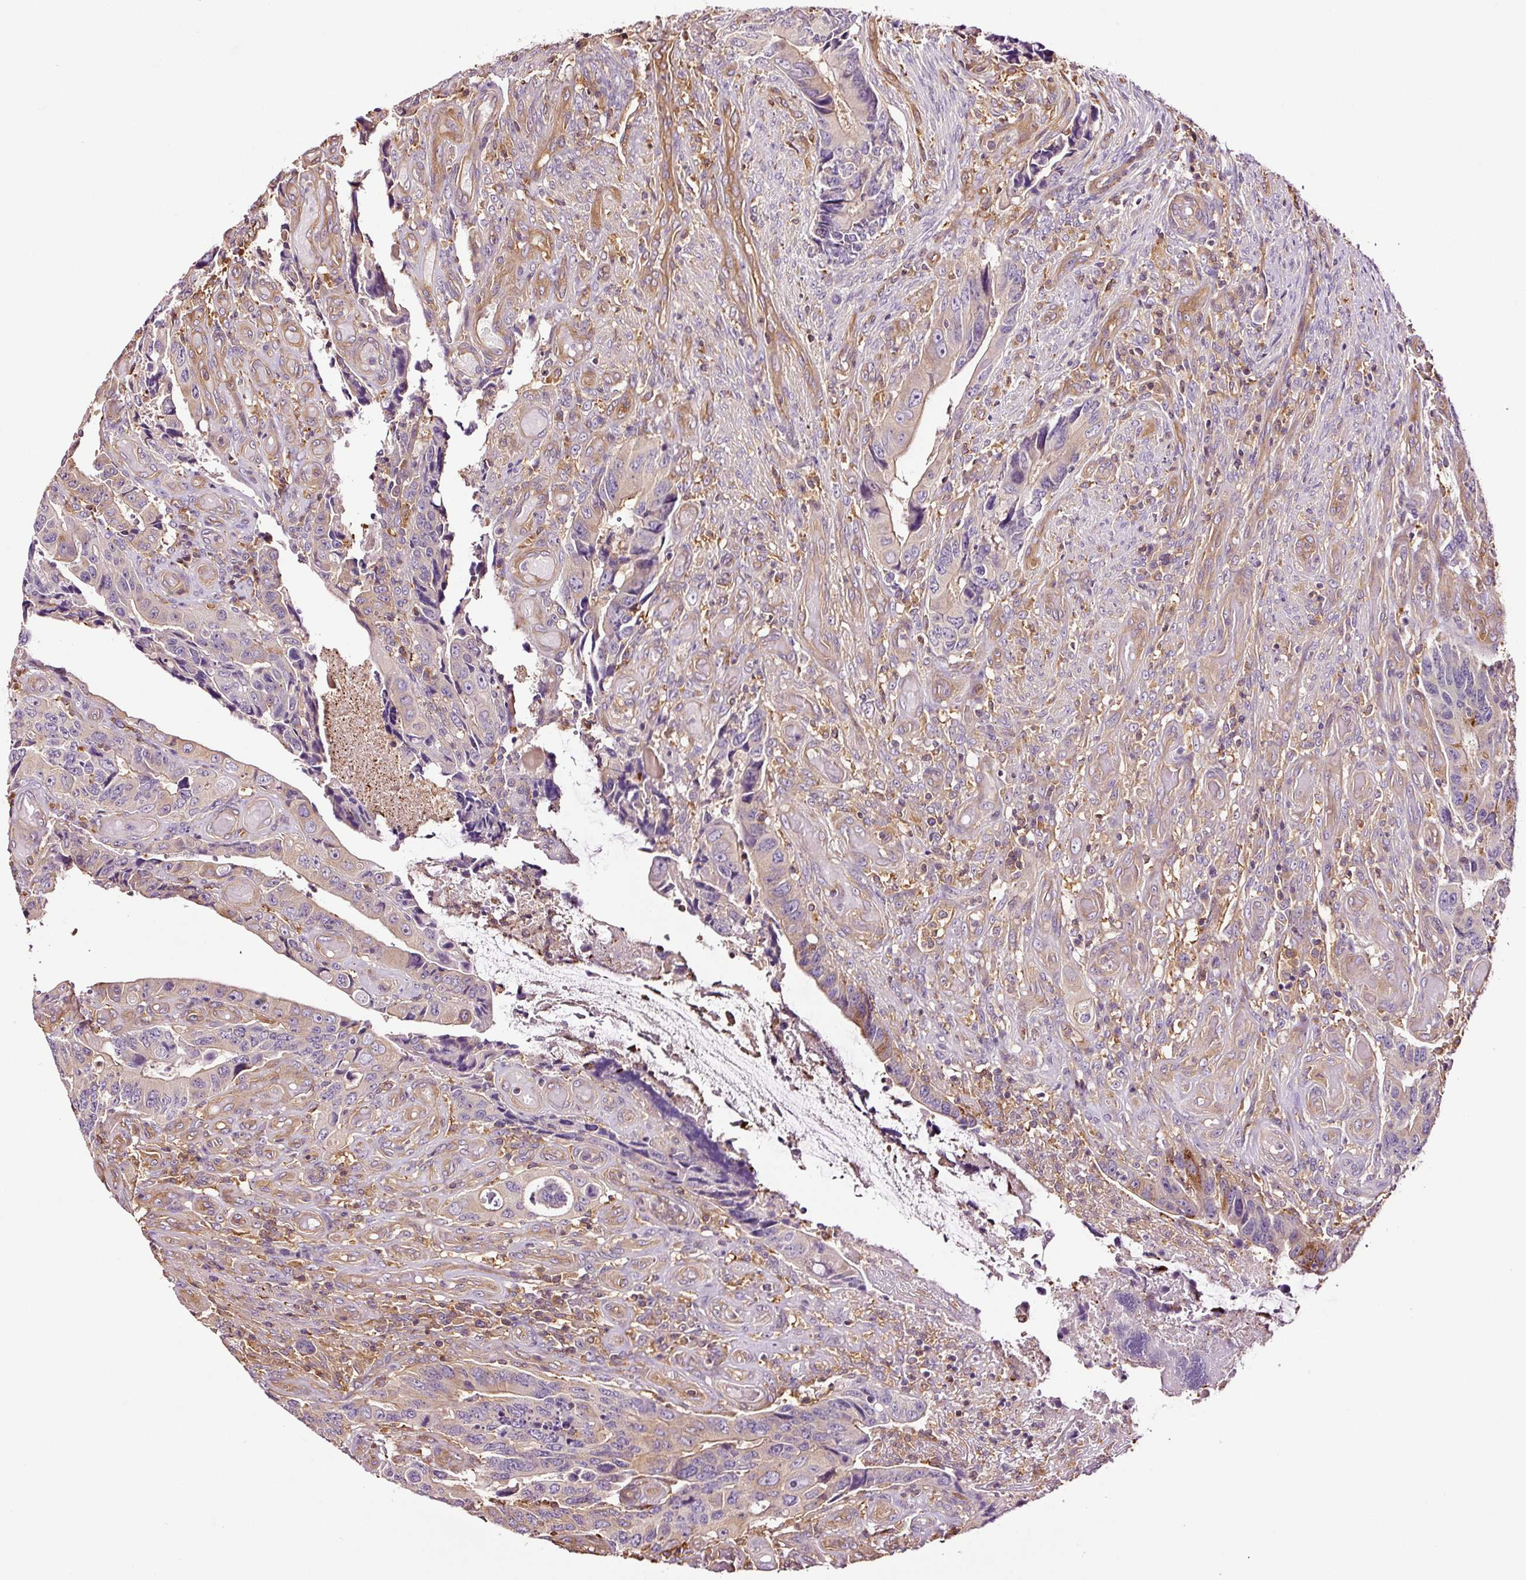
{"staining": {"intensity": "weak", "quantity": "<25%", "location": "cytoplasmic/membranous"}, "tissue": "colorectal cancer", "cell_type": "Tumor cells", "image_type": "cancer", "snomed": [{"axis": "morphology", "description": "Adenocarcinoma, NOS"}, {"axis": "topography", "description": "Colon"}], "caption": "Tumor cells are negative for protein expression in human colorectal cancer (adenocarcinoma).", "gene": "METAP1", "patient": {"sex": "male", "age": 87}}